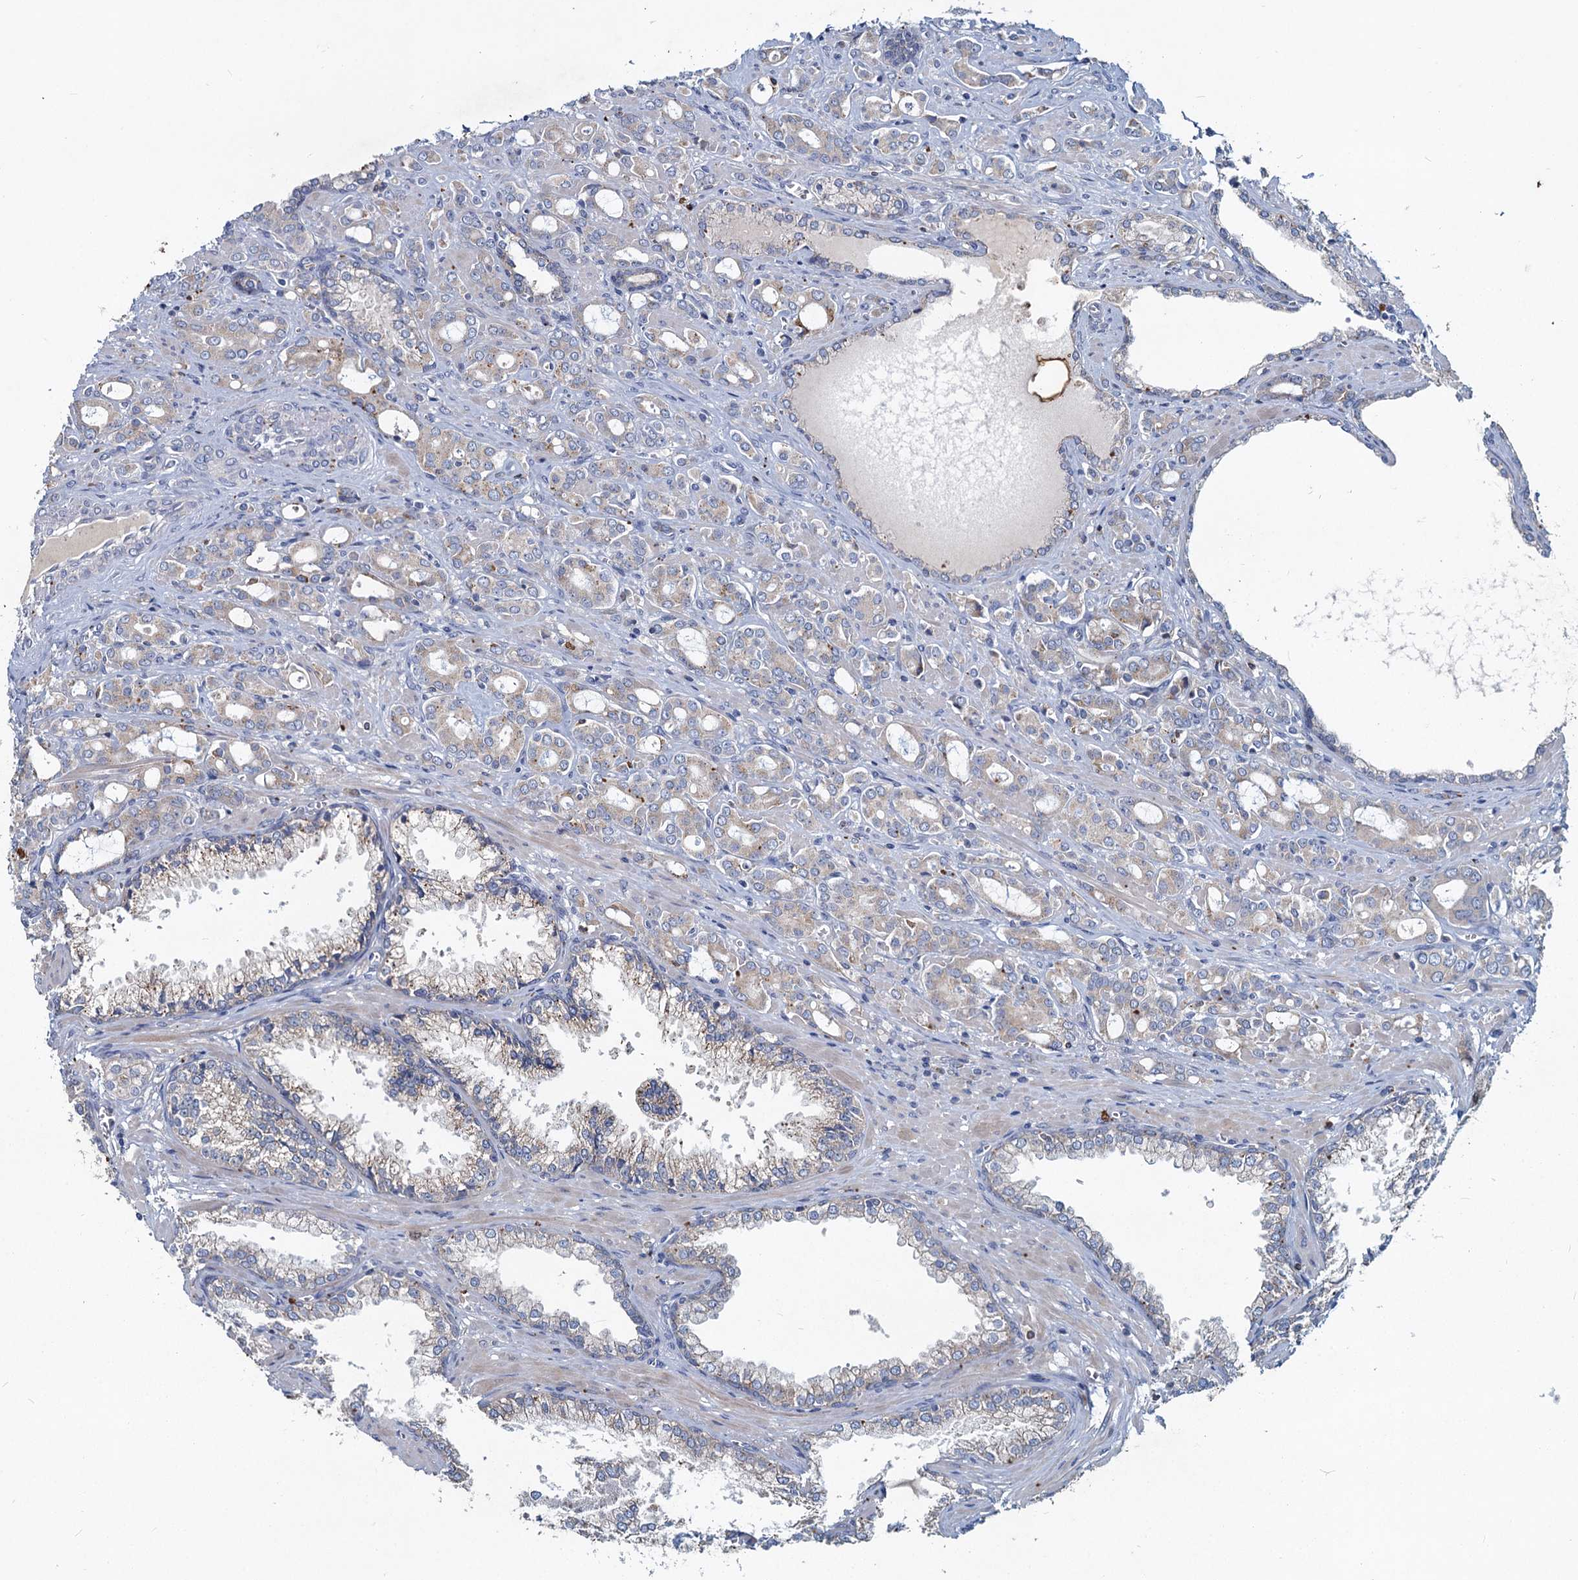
{"staining": {"intensity": "negative", "quantity": "none", "location": "none"}, "tissue": "prostate cancer", "cell_type": "Tumor cells", "image_type": "cancer", "snomed": [{"axis": "morphology", "description": "Adenocarcinoma, High grade"}, {"axis": "topography", "description": "Prostate"}], "caption": "IHC of high-grade adenocarcinoma (prostate) exhibits no positivity in tumor cells.", "gene": "TMX2", "patient": {"sex": "male", "age": 72}}